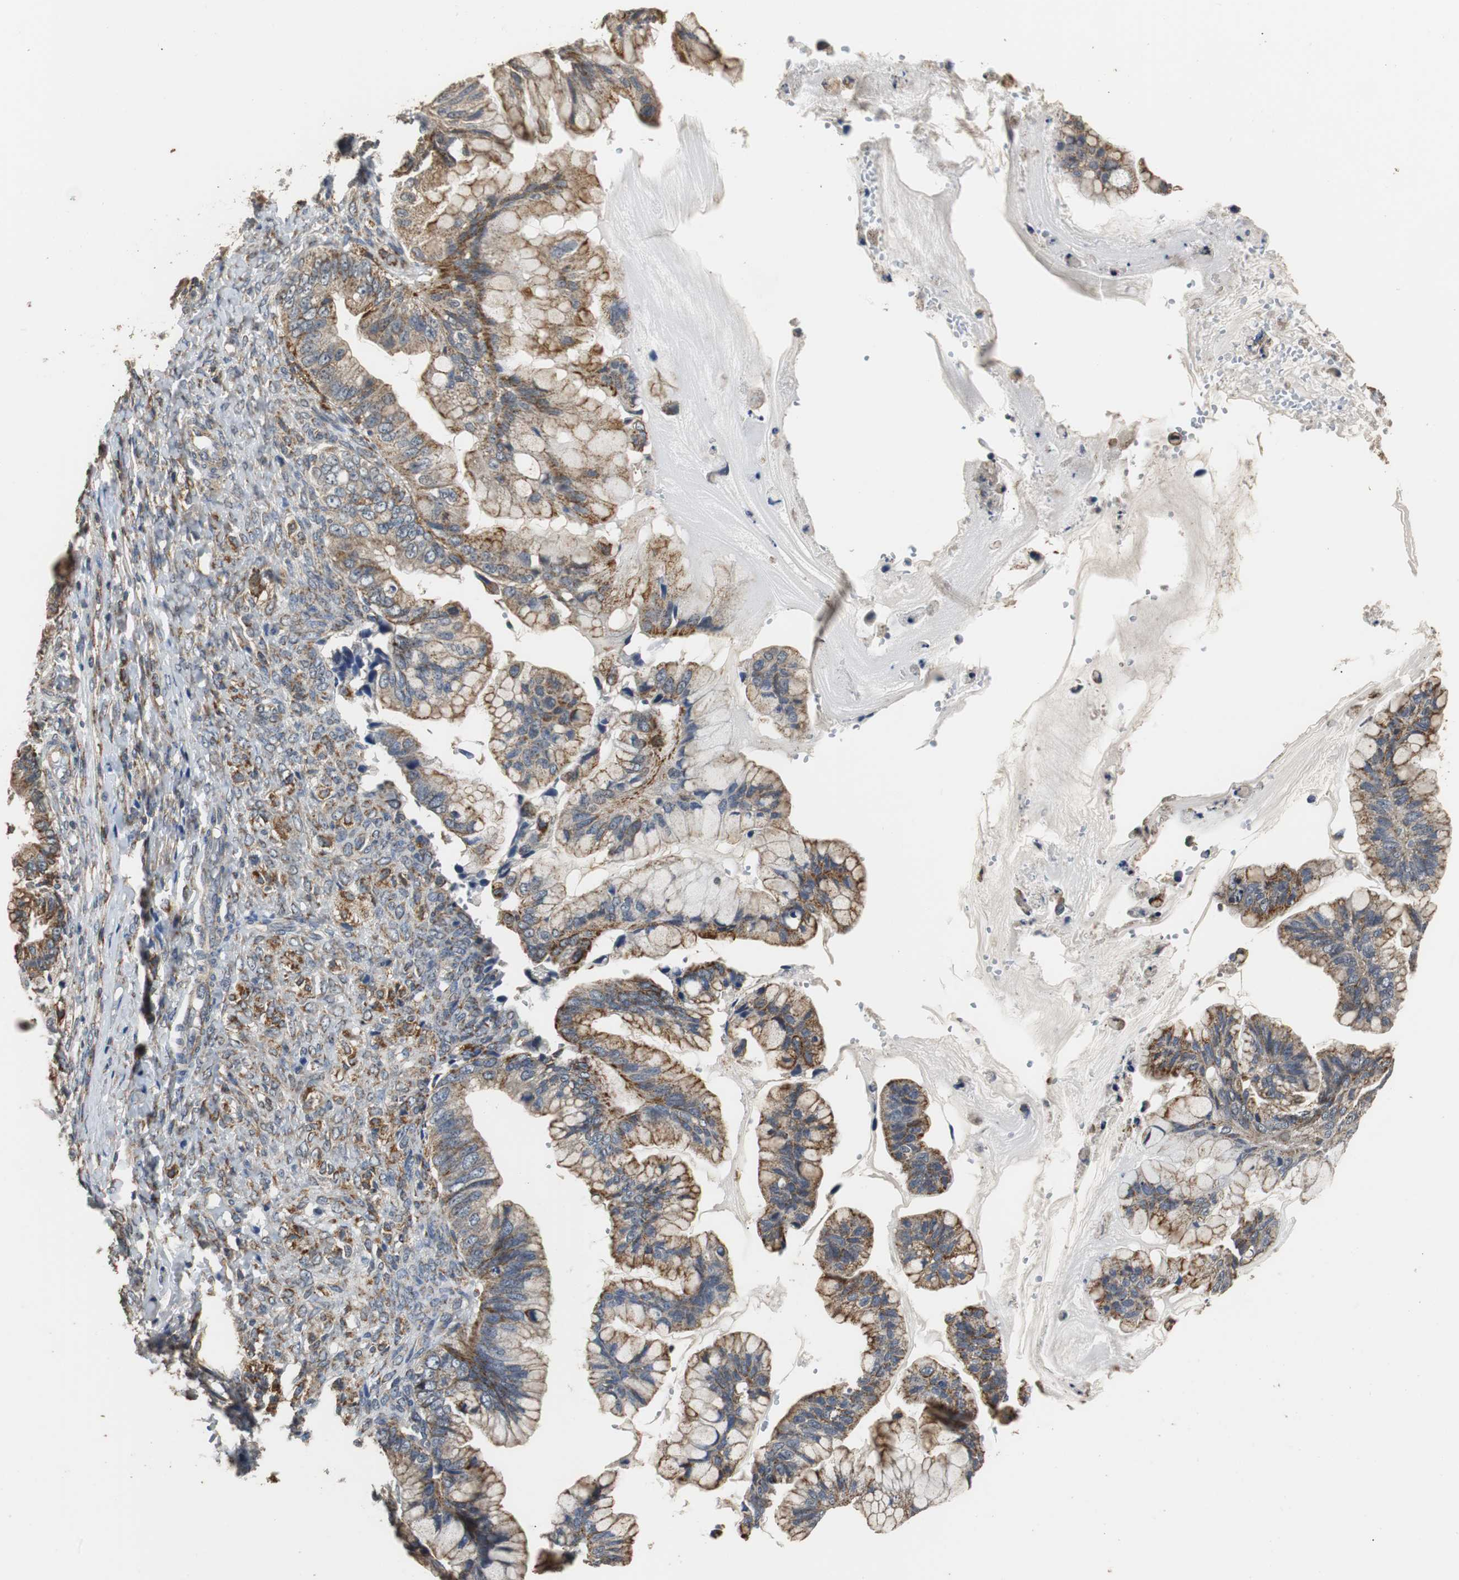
{"staining": {"intensity": "moderate", "quantity": ">75%", "location": "cytoplasmic/membranous"}, "tissue": "ovarian cancer", "cell_type": "Tumor cells", "image_type": "cancer", "snomed": [{"axis": "morphology", "description": "Cystadenocarcinoma, mucinous, NOS"}, {"axis": "topography", "description": "Ovary"}], "caption": "A medium amount of moderate cytoplasmic/membranous positivity is seen in approximately >75% of tumor cells in ovarian mucinous cystadenocarcinoma tissue. (DAB IHC, brown staining for protein, blue staining for nuclei).", "gene": "HMGCL", "patient": {"sex": "female", "age": 36}}